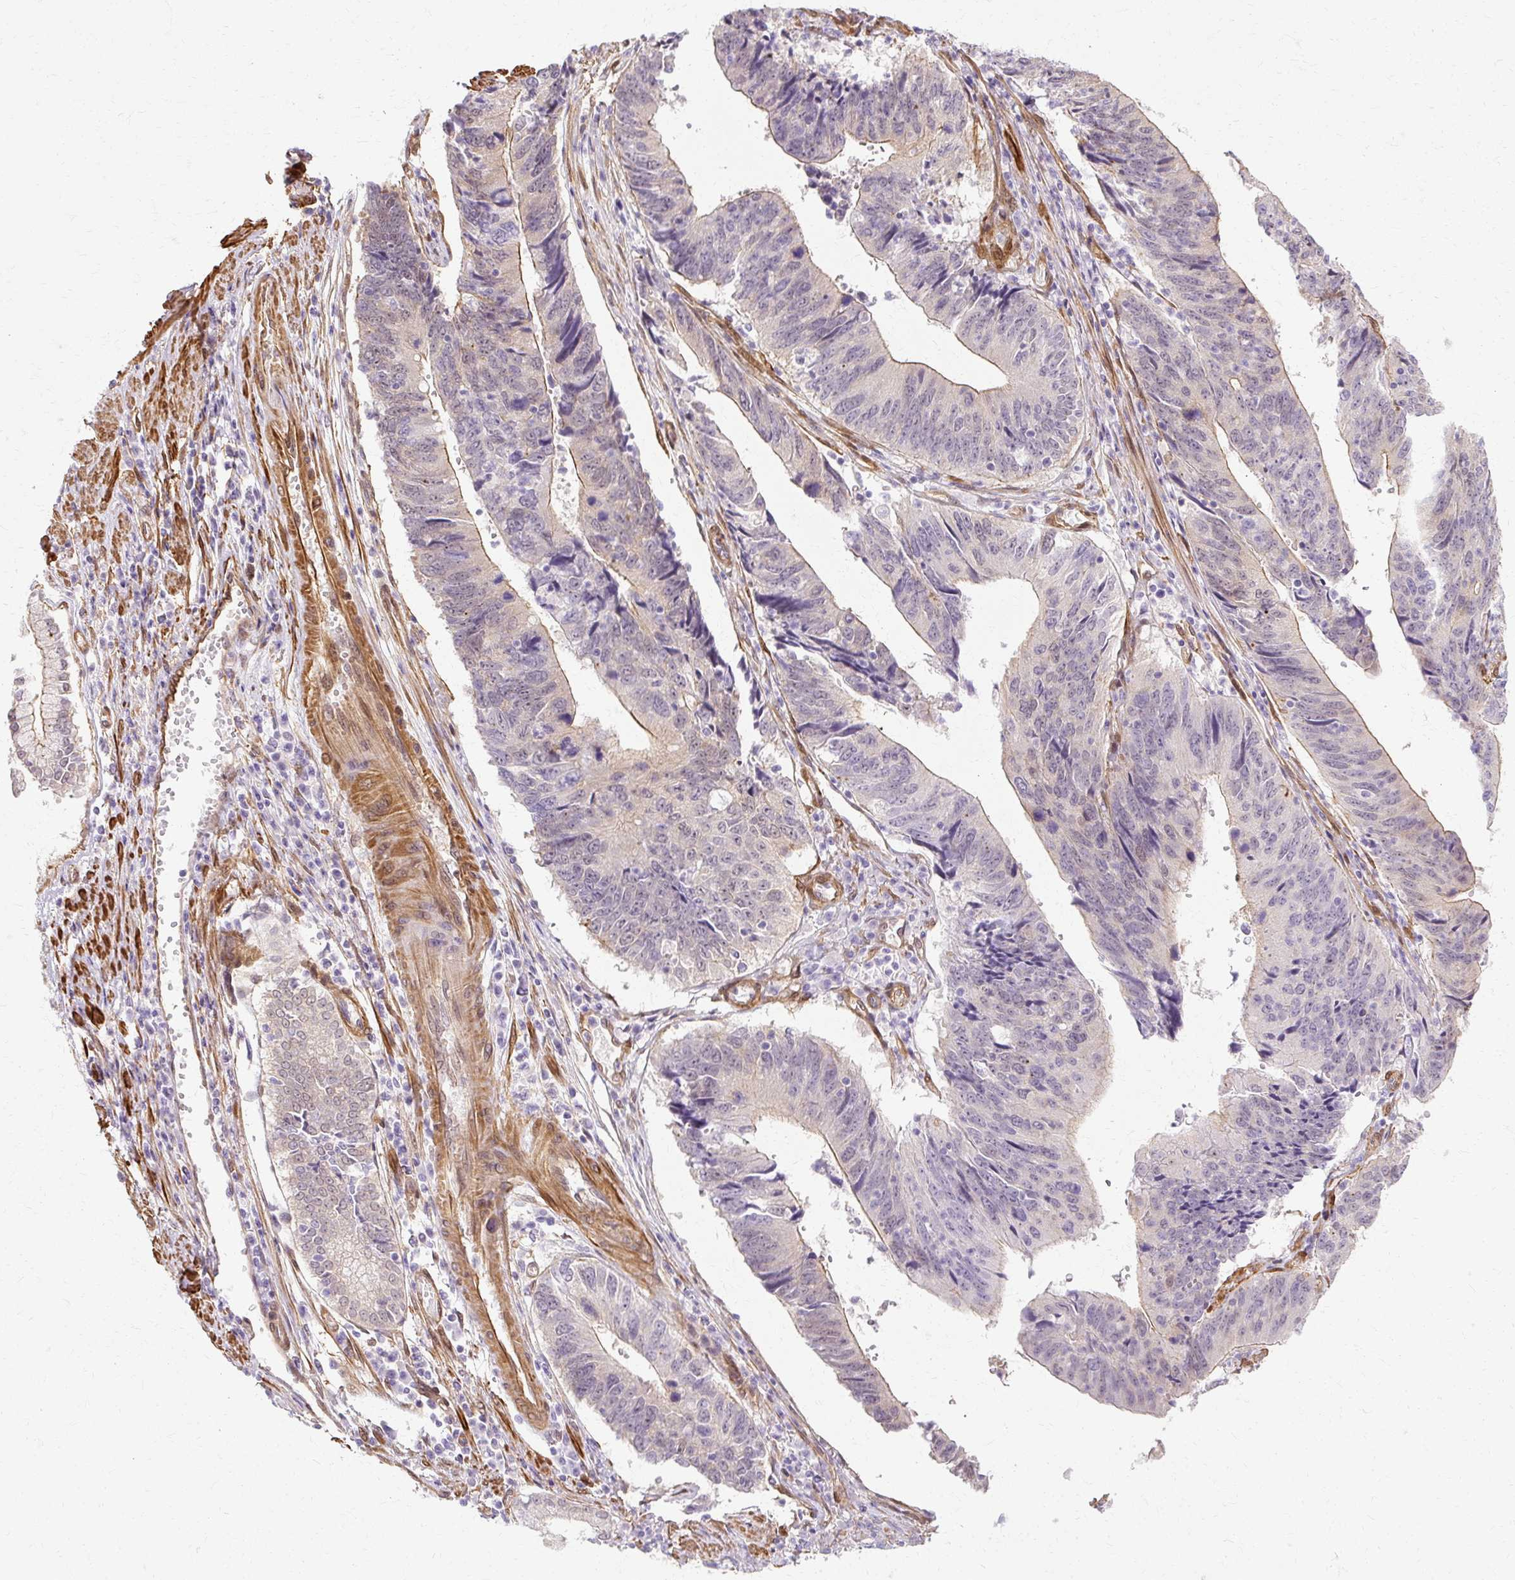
{"staining": {"intensity": "weak", "quantity": "<25%", "location": "nuclear"}, "tissue": "stomach cancer", "cell_type": "Tumor cells", "image_type": "cancer", "snomed": [{"axis": "morphology", "description": "Adenocarcinoma, NOS"}, {"axis": "topography", "description": "Stomach"}], "caption": "Stomach cancer (adenocarcinoma) was stained to show a protein in brown. There is no significant expression in tumor cells. Nuclei are stained in blue.", "gene": "CNN3", "patient": {"sex": "male", "age": 59}}